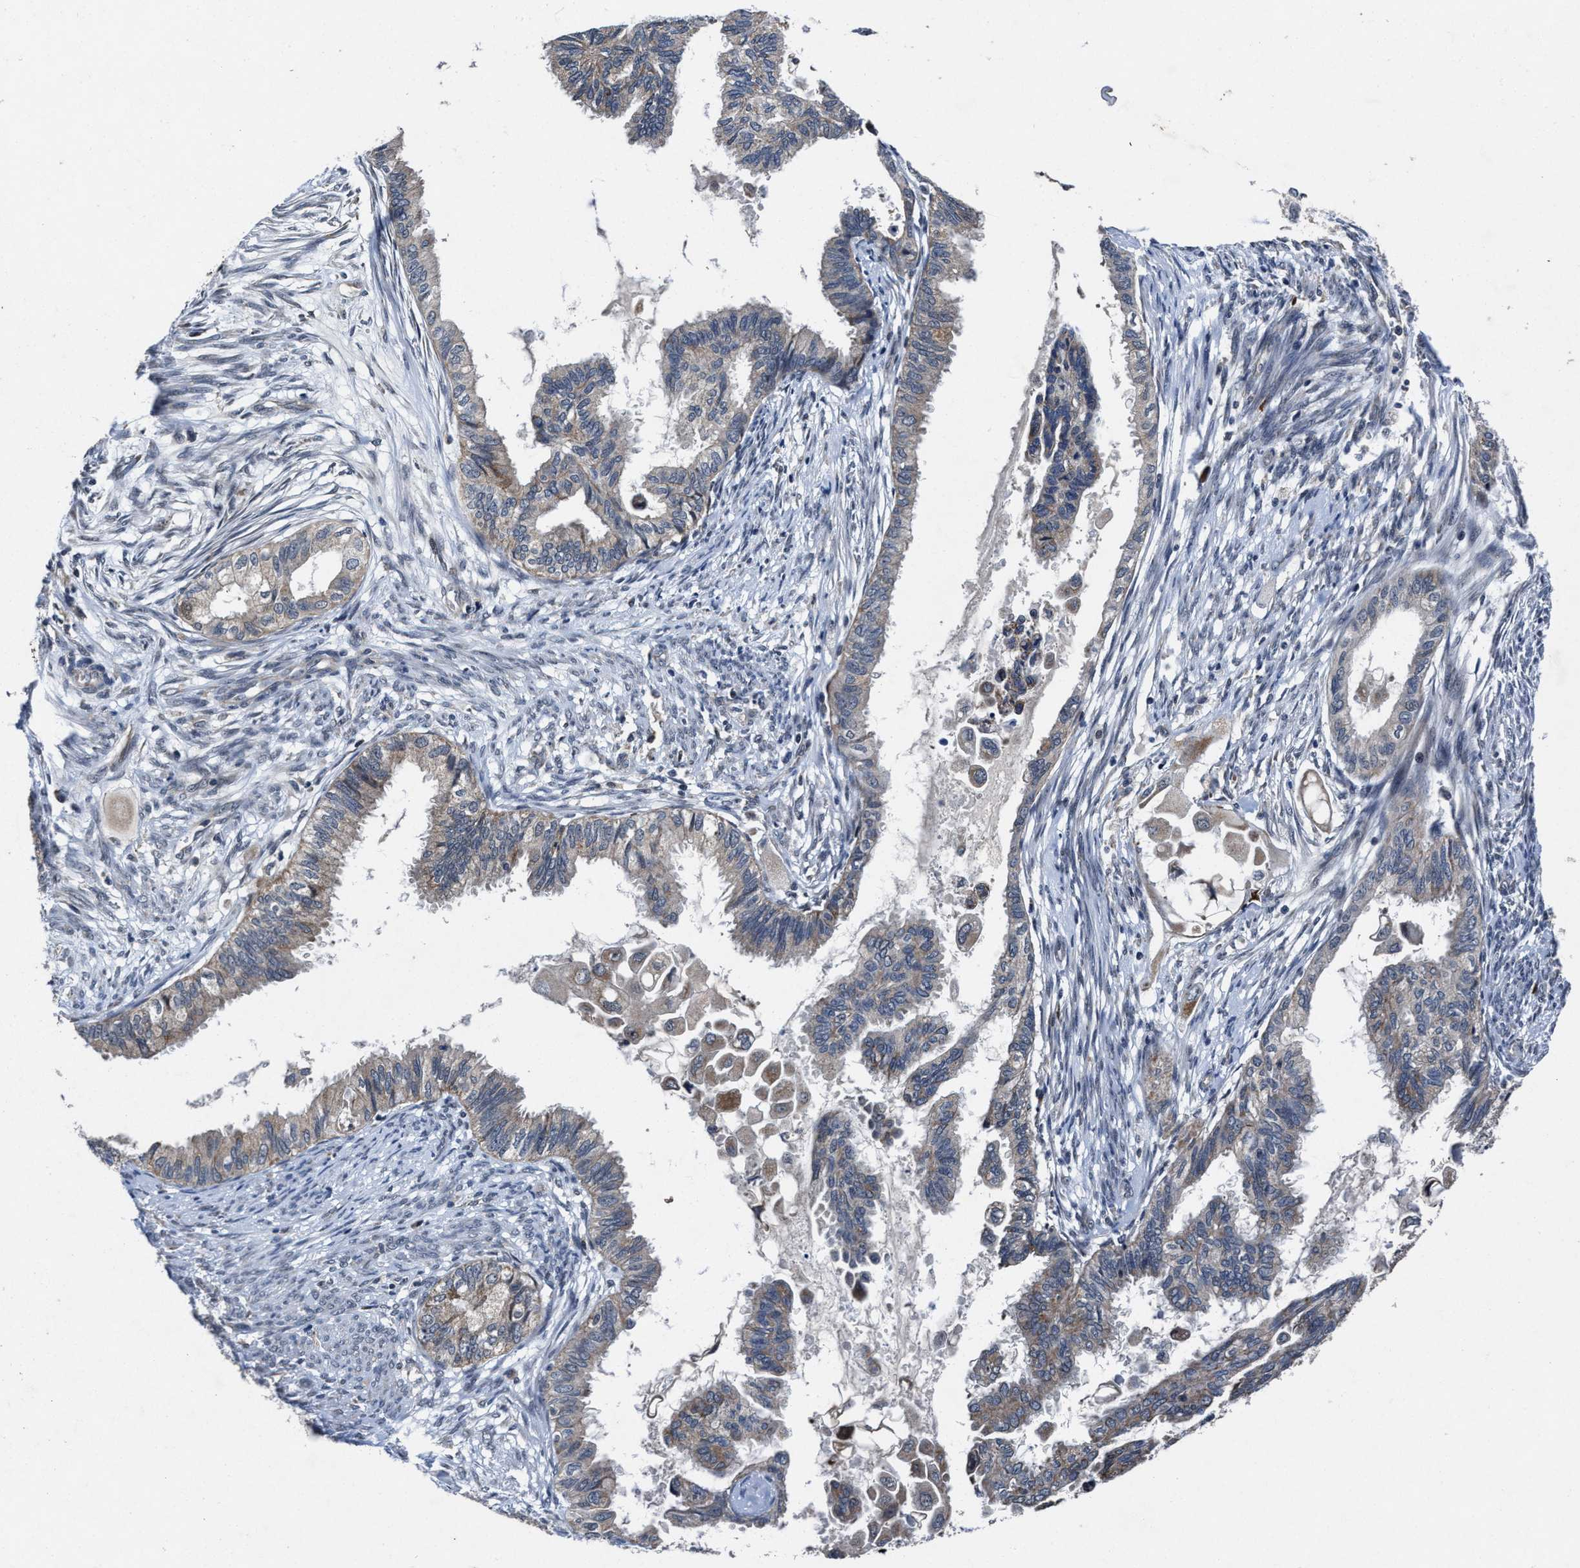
{"staining": {"intensity": "weak", "quantity": "<25%", "location": "cytoplasmic/membranous"}, "tissue": "cervical cancer", "cell_type": "Tumor cells", "image_type": "cancer", "snomed": [{"axis": "morphology", "description": "Normal tissue, NOS"}, {"axis": "morphology", "description": "Adenocarcinoma, NOS"}, {"axis": "topography", "description": "Cervix"}, {"axis": "topography", "description": "Endometrium"}], "caption": "High power microscopy micrograph of an immunohistochemistry histopathology image of cervical adenocarcinoma, revealing no significant positivity in tumor cells.", "gene": "TMEM53", "patient": {"sex": "female", "age": 86}}